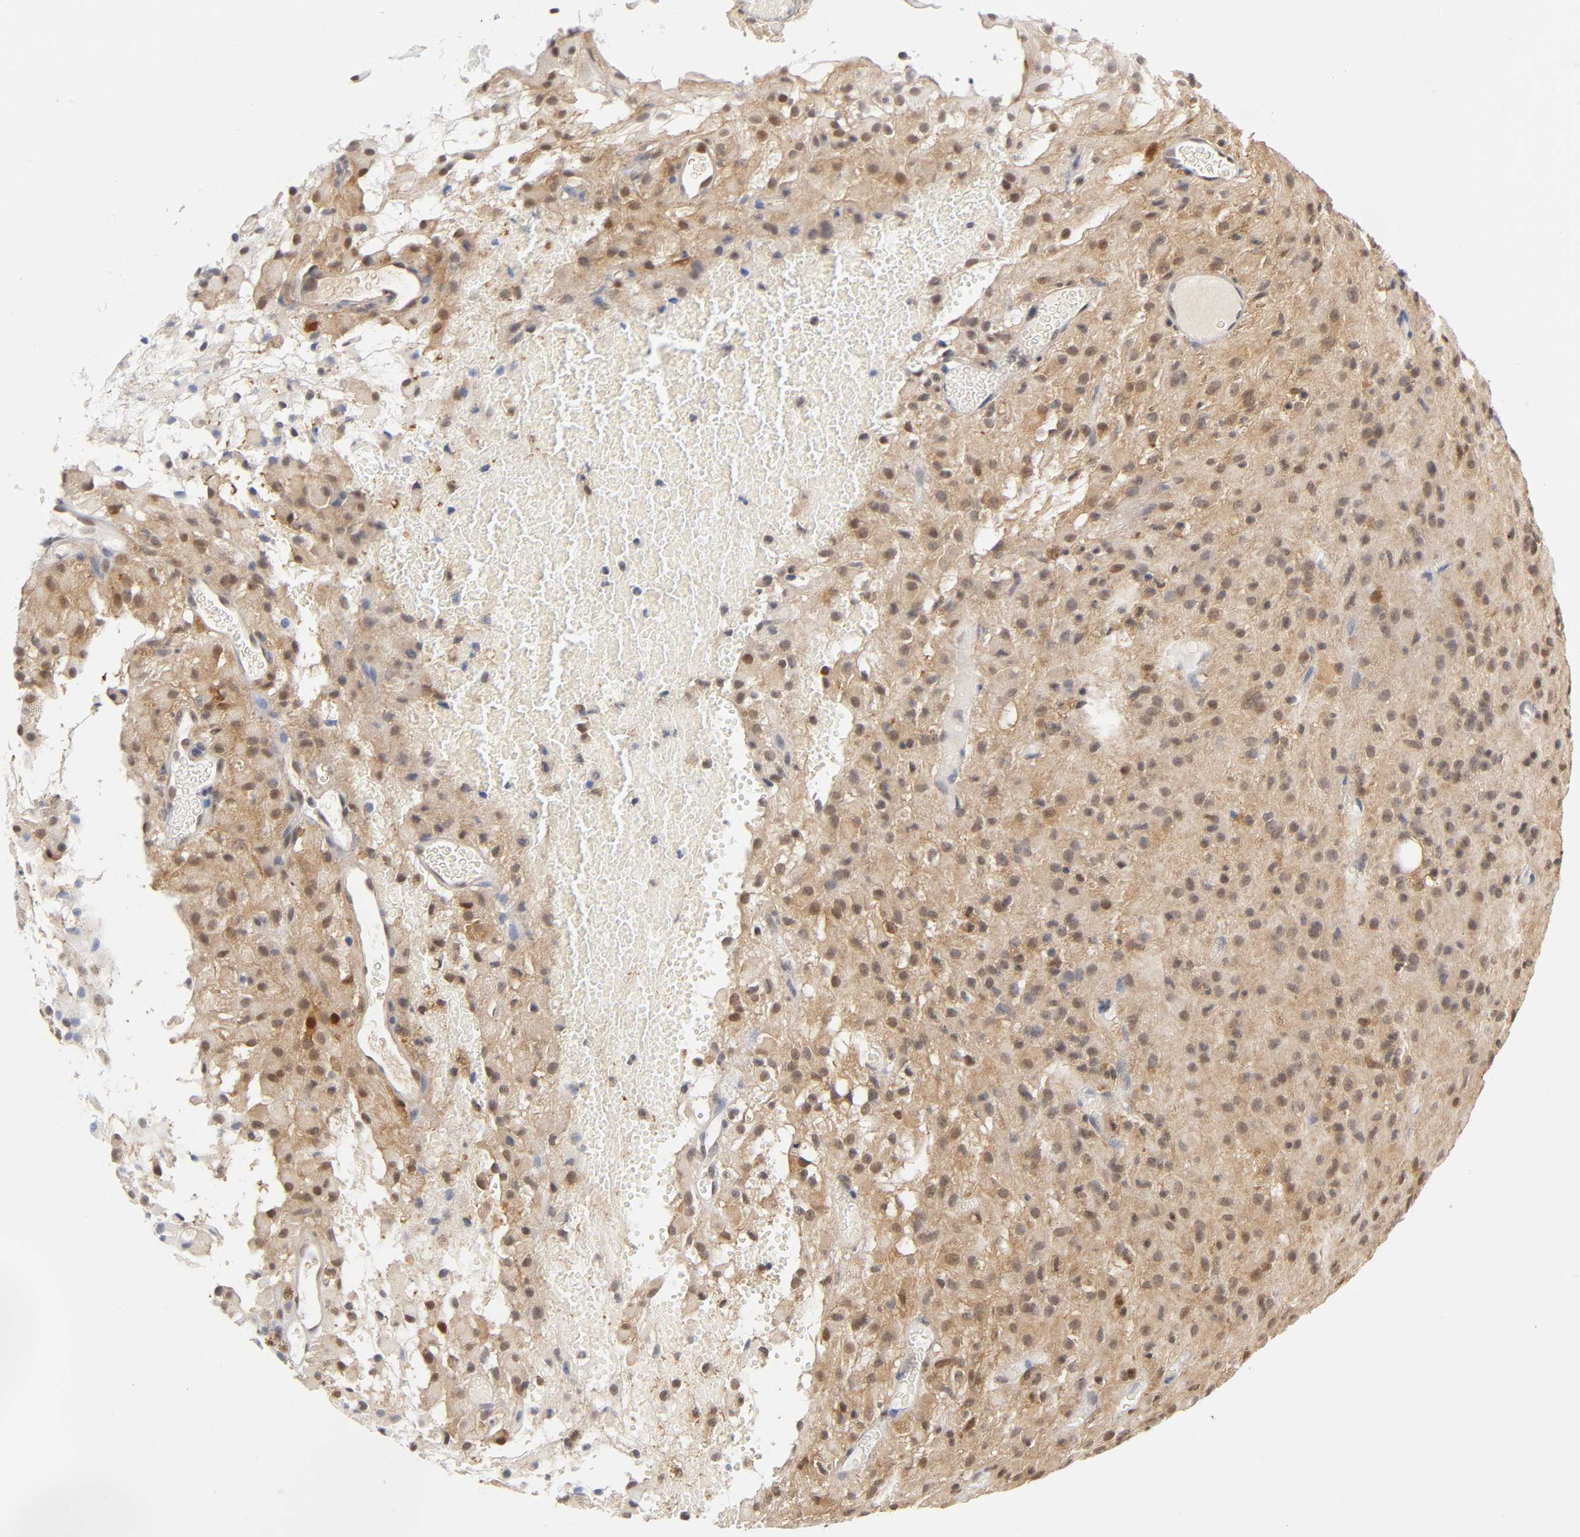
{"staining": {"intensity": "moderate", "quantity": "25%-75%", "location": "cytoplasmic/membranous,nuclear"}, "tissue": "glioma", "cell_type": "Tumor cells", "image_type": "cancer", "snomed": [{"axis": "morphology", "description": "Glioma, malignant, High grade"}, {"axis": "topography", "description": "Brain"}], "caption": "A micrograph showing moderate cytoplasmic/membranous and nuclear positivity in about 25%-75% of tumor cells in glioma, as visualized by brown immunohistochemical staining.", "gene": "DFFB", "patient": {"sex": "female", "age": 59}}